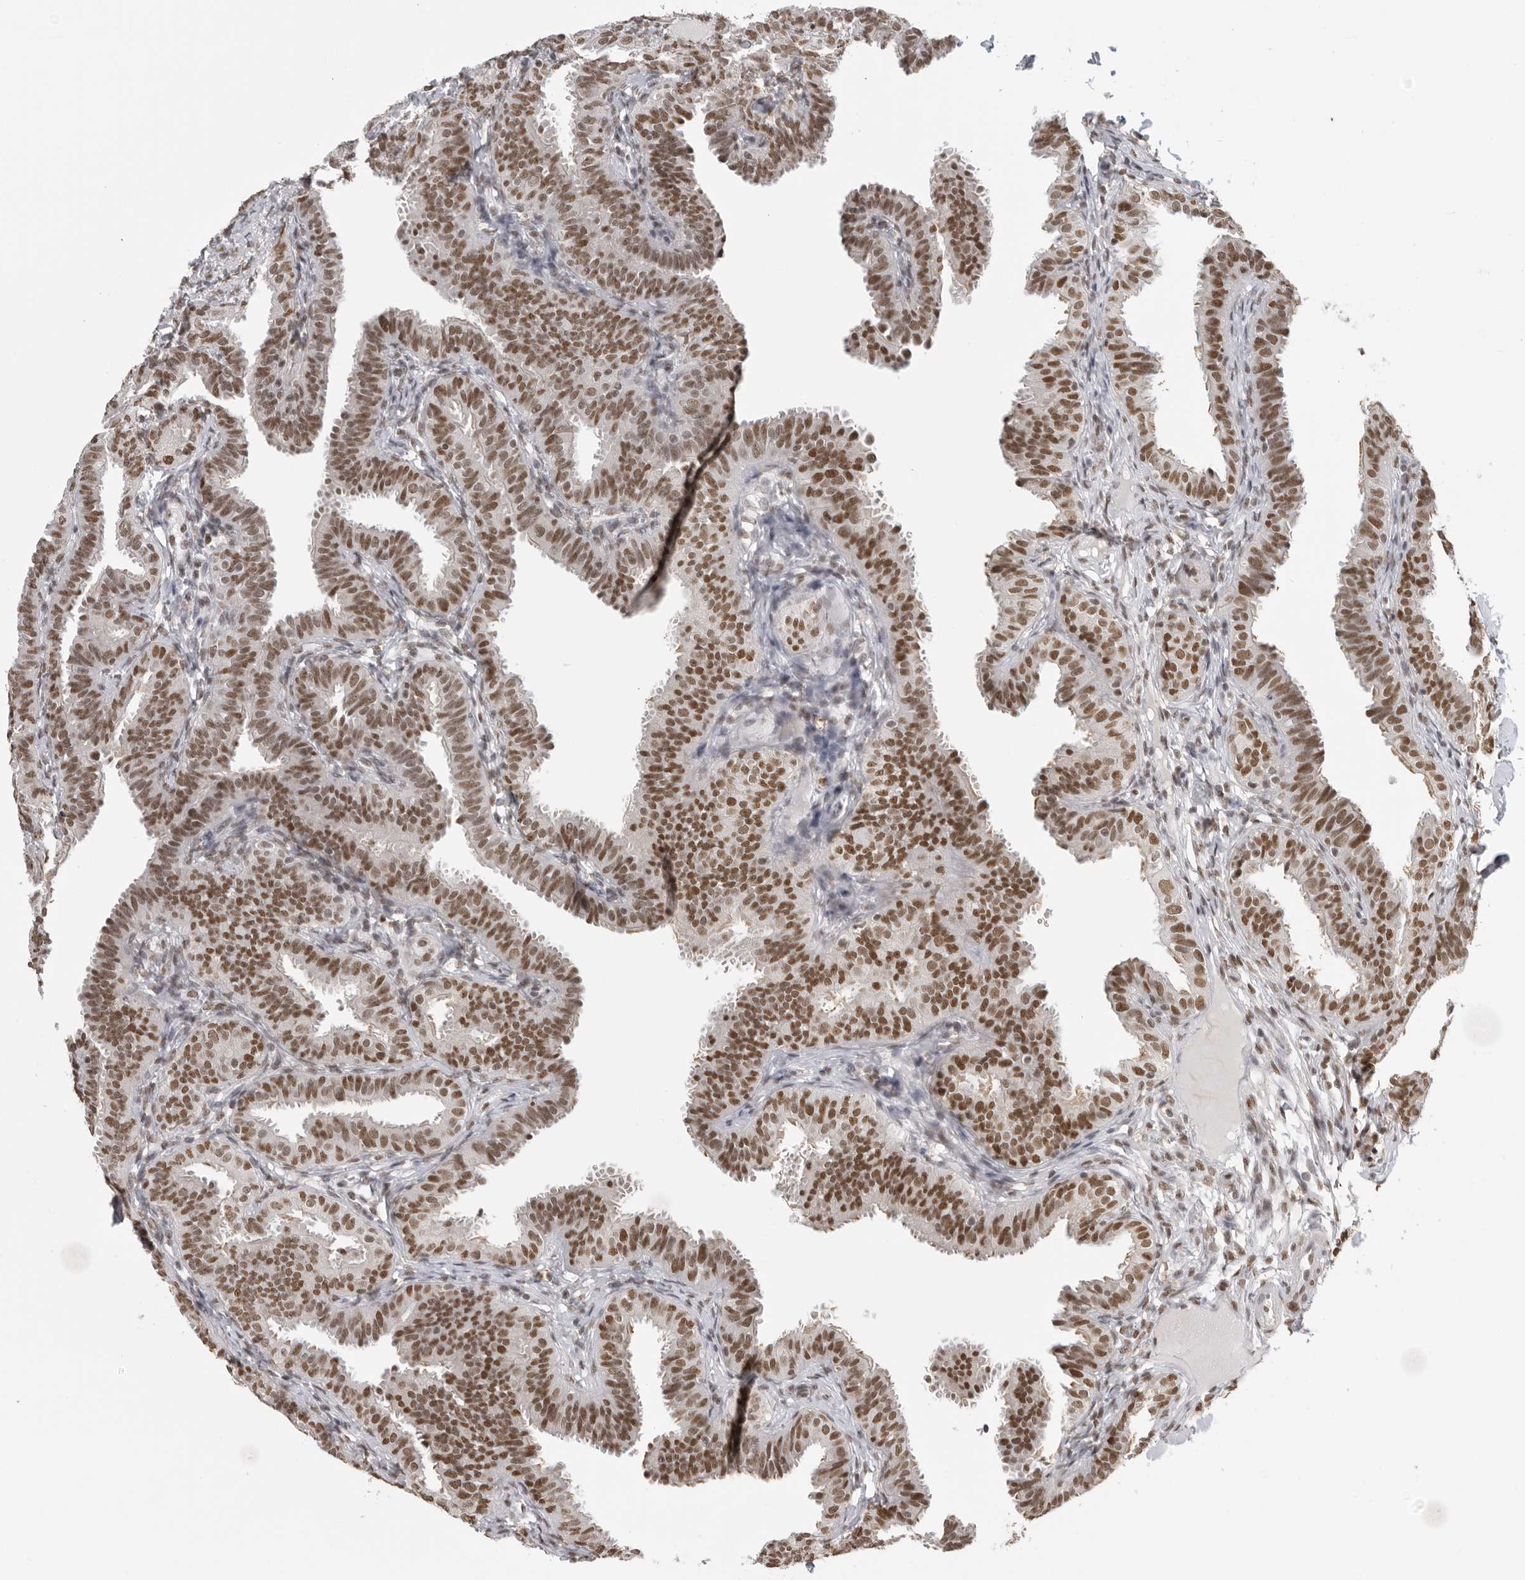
{"staining": {"intensity": "strong", "quantity": ">75%", "location": "nuclear"}, "tissue": "fallopian tube", "cell_type": "Glandular cells", "image_type": "normal", "snomed": [{"axis": "morphology", "description": "Normal tissue, NOS"}, {"axis": "topography", "description": "Fallopian tube"}], "caption": "This is a photomicrograph of immunohistochemistry staining of benign fallopian tube, which shows strong positivity in the nuclear of glandular cells.", "gene": "RPA2", "patient": {"sex": "female", "age": 35}}